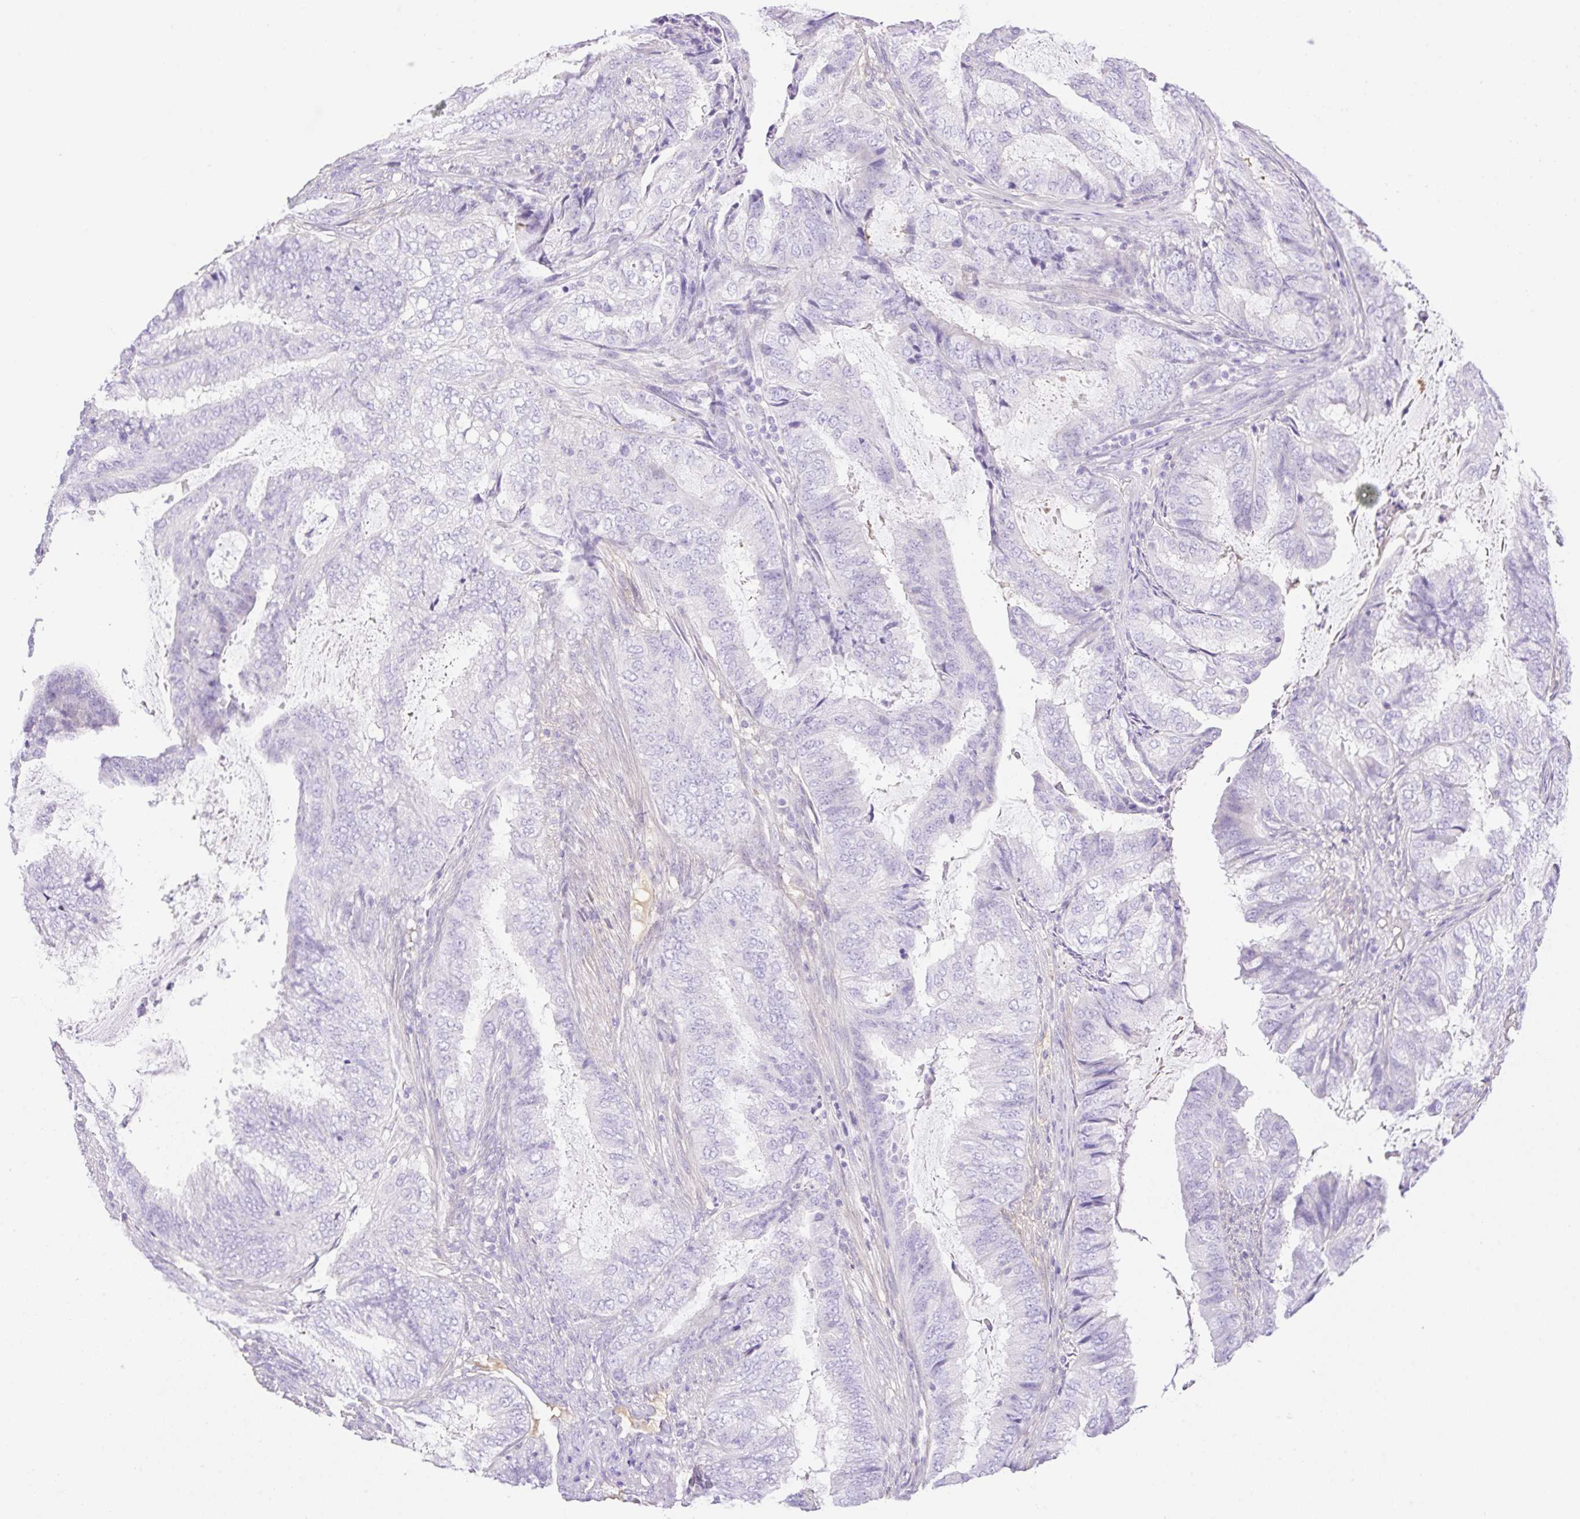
{"staining": {"intensity": "negative", "quantity": "none", "location": "none"}, "tissue": "endometrial cancer", "cell_type": "Tumor cells", "image_type": "cancer", "snomed": [{"axis": "morphology", "description": "Adenocarcinoma, NOS"}, {"axis": "topography", "description": "Endometrium"}], "caption": "An immunohistochemistry (IHC) photomicrograph of endometrial cancer is shown. There is no staining in tumor cells of endometrial cancer.", "gene": "CDX1", "patient": {"sex": "female", "age": 51}}